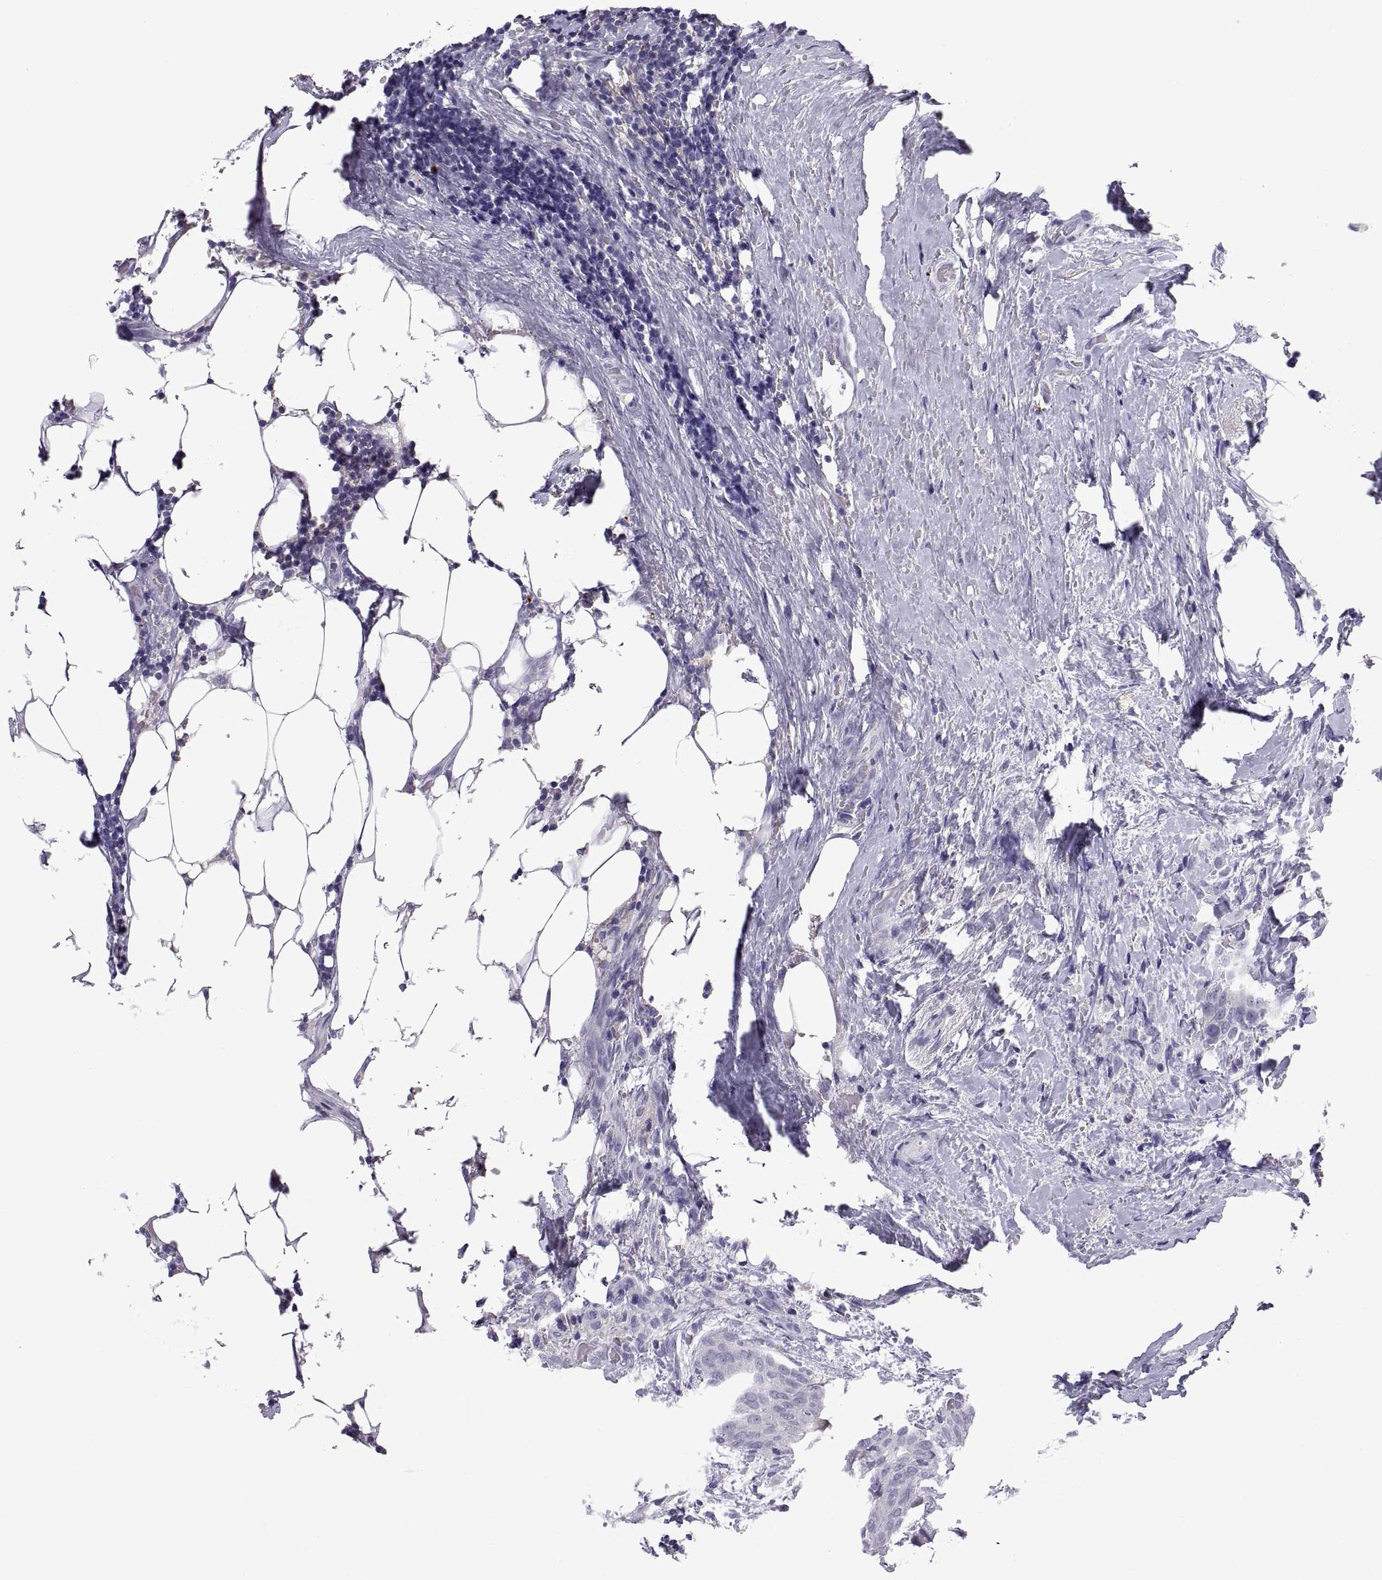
{"staining": {"intensity": "negative", "quantity": "none", "location": "none"}, "tissue": "thyroid cancer", "cell_type": "Tumor cells", "image_type": "cancer", "snomed": [{"axis": "morphology", "description": "Papillary adenocarcinoma, NOS"}, {"axis": "topography", "description": "Thyroid gland"}], "caption": "A histopathology image of papillary adenocarcinoma (thyroid) stained for a protein displays no brown staining in tumor cells. The staining is performed using DAB (3,3'-diaminobenzidine) brown chromogen with nuclei counter-stained in using hematoxylin.", "gene": "RGS19", "patient": {"sex": "male", "age": 61}}